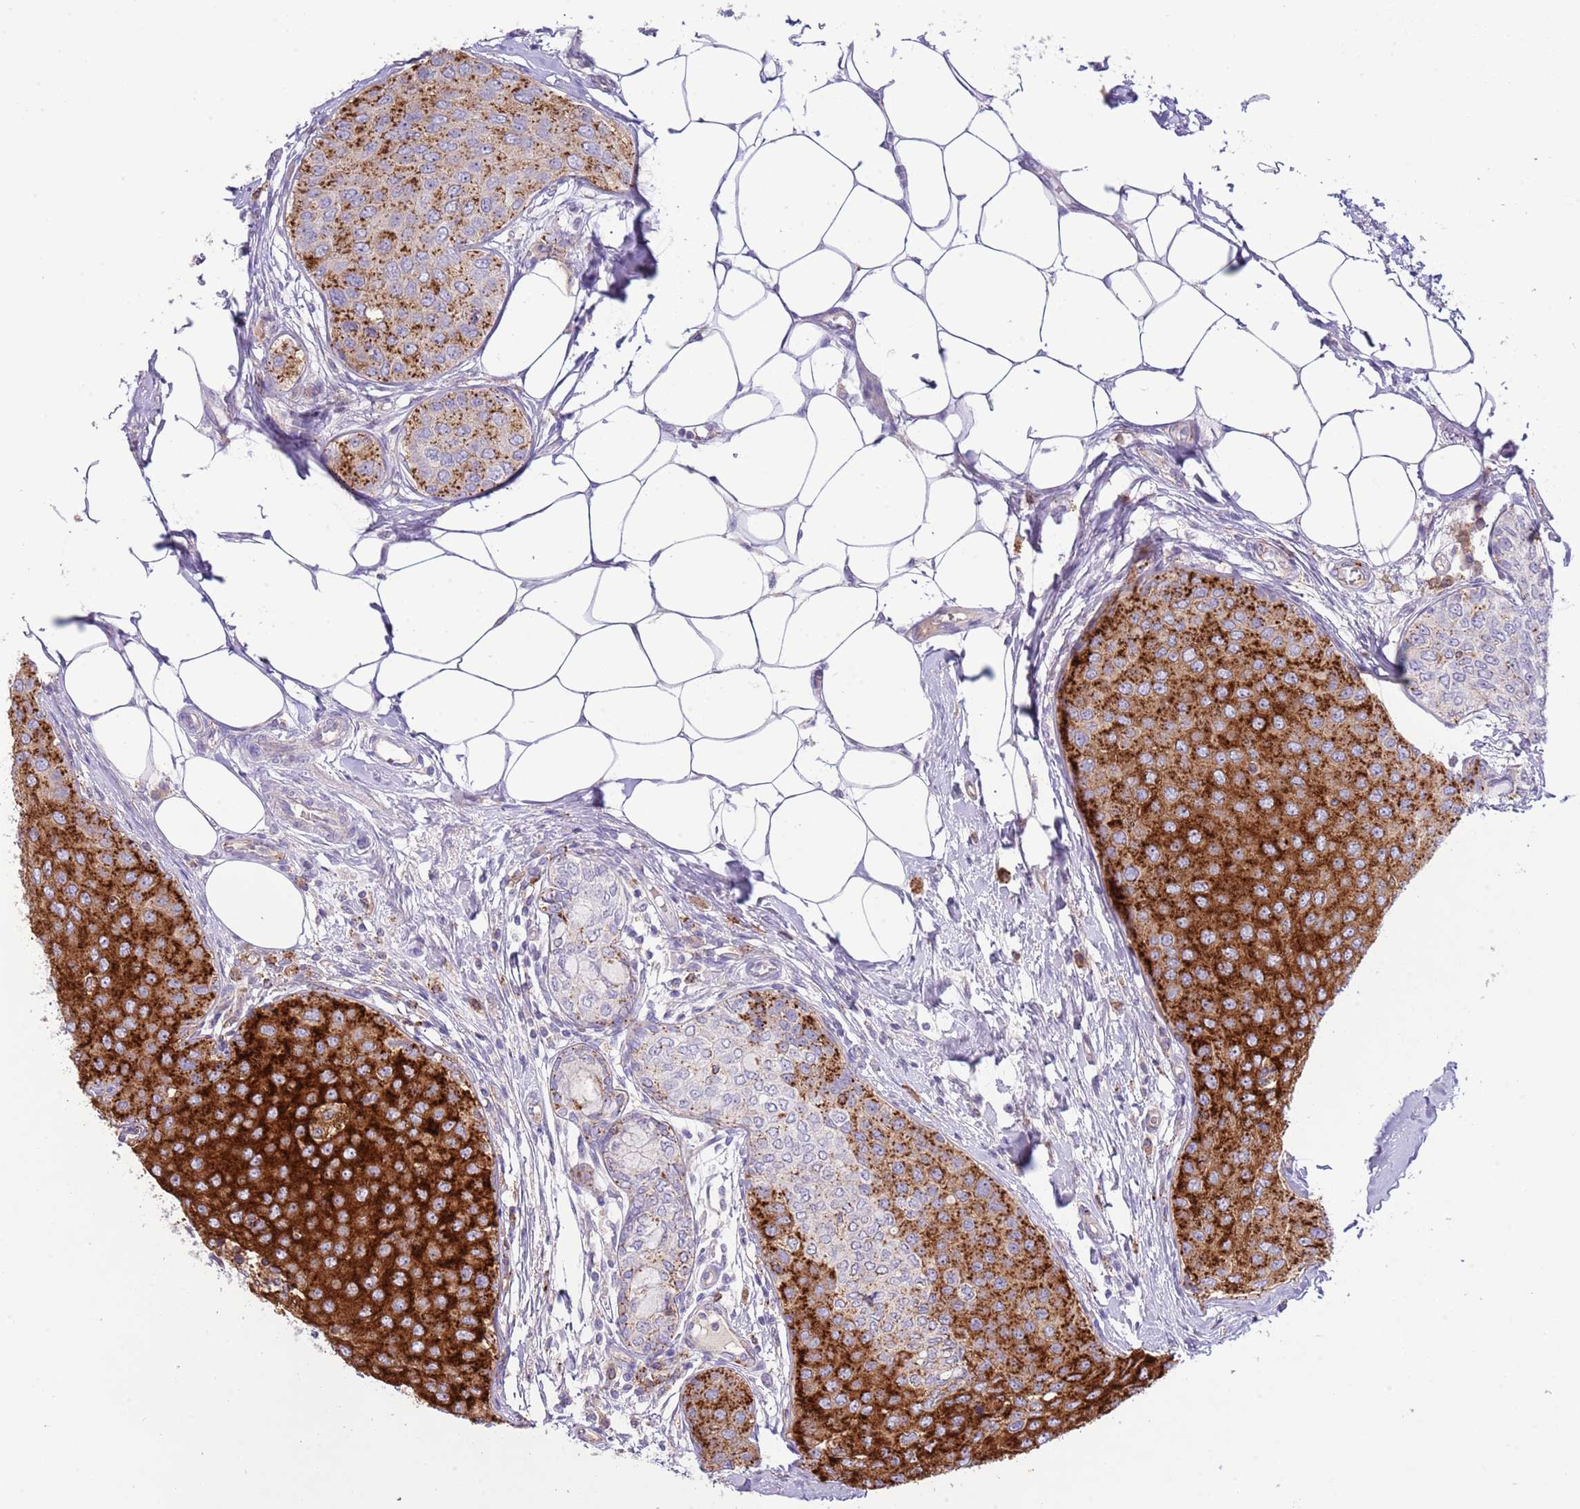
{"staining": {"intensity": "strong", "quantity": ">75%", "location": "cytoplasmic/membranous"}, "tissue": "breast cancer", "cell_type": "Tumor cells", "image_type": "cancer", "snomed": [{"axis": "morphology", "description": "Duct carcinoma"}, {"axis": "topography", "description": "Breast"}], "caption": "Immunohistochemical staining of intraductal carcinoma (breast) shows strong cytoplasmic/membranous protein positivity in approximately >75% of tumor cells.", "gene": "ABHD17A", "patient": {"sex": "female", "age": 72}}